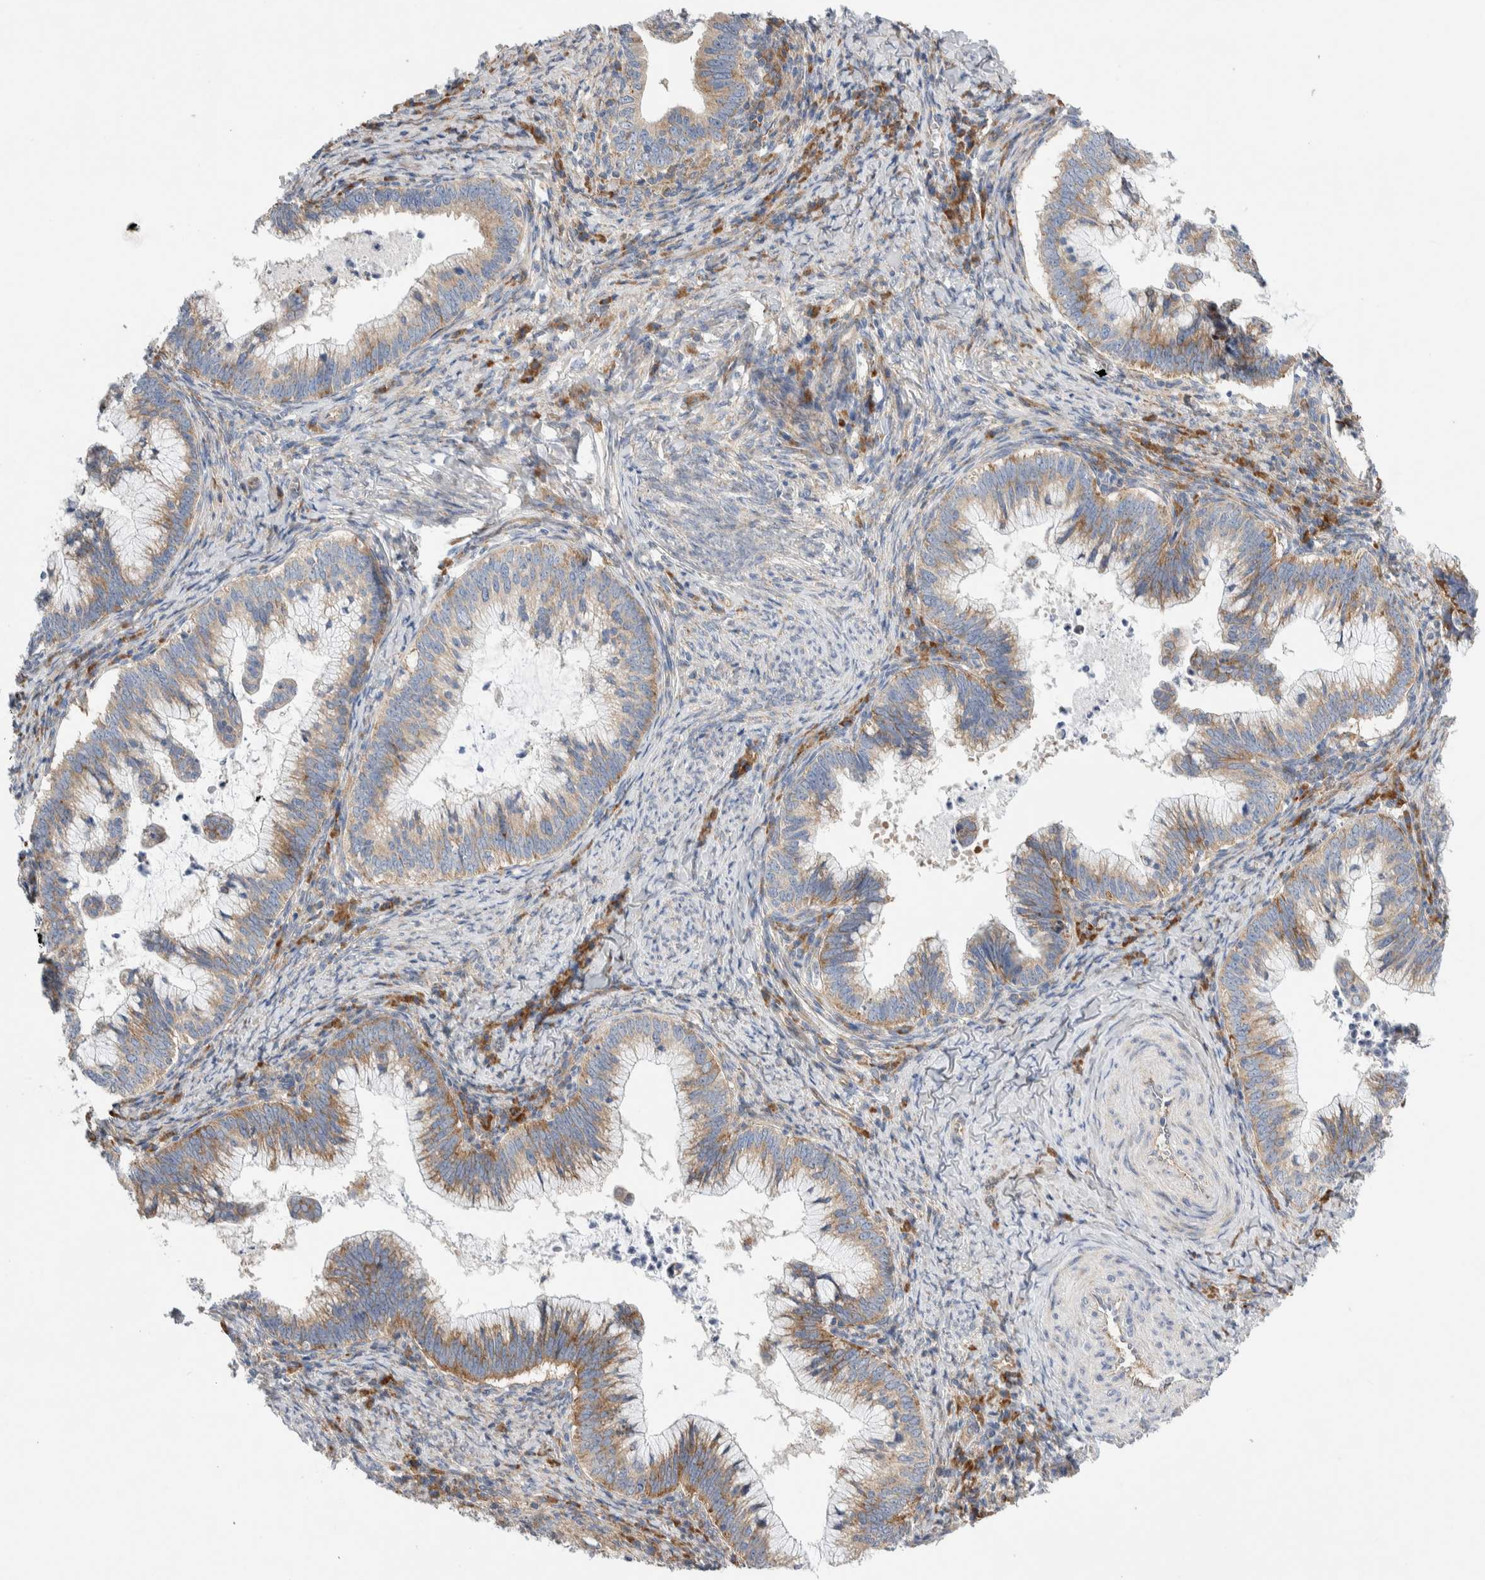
{"staining": {"intensity": "moderate", "quantity": ">75%", "location": "cytoplasmic/membranous"}, "tissue": "cervical cancer", "cell_type": "Tumor cells", "image_type": "cancer", "snomed": [{"axis": "morphology", "description": "Adenocarcinoma, NOS"}, {"axis": "topography", "description": "Cervix"}], "caption": "This is a photomicrograph of IHC staining of cervical adenocarcinoma, which shows moderate staining in the cytoplasmic/membranous of tumor cells.", "gene": "RACK1", "patient": {"sex": "female", "age": 36}}